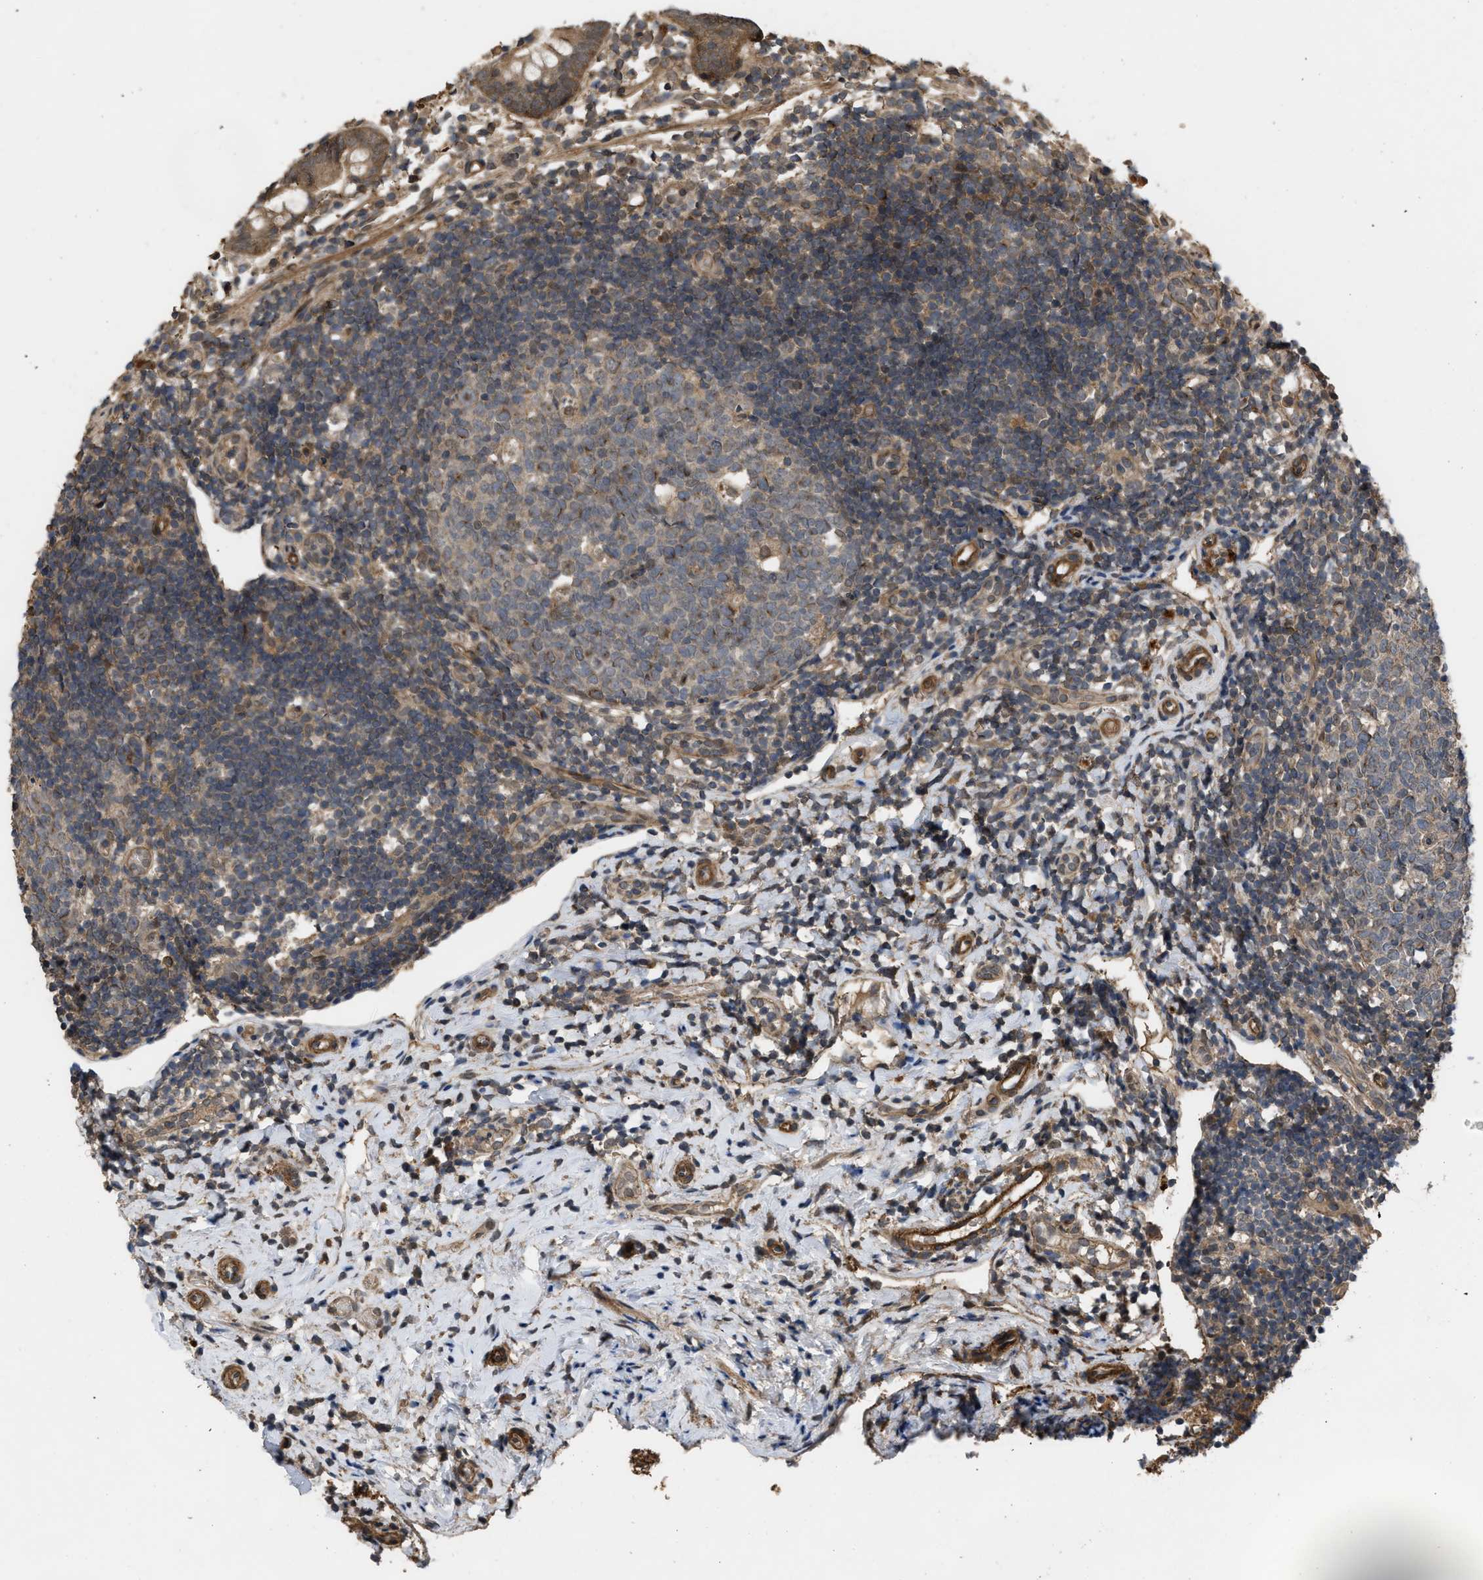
{"staining": {"intensity": "moderate", "quantity": ">75%", "location": "cytoplasmic/membranous"}, "tissue": "appendix", "cell_type": "Glandular cells", "image_type": "normal", "snomed": [{"axis": "morphology", "description": "Normal tissue, NOS"}, {"axis": "topography", "description": "Appendix"}], "caption": "This image reveals immunohistochemistry (IHC) staining of normal human appendix, with medium moderate cytoplasmic/membranous positivity in approximately >75% of glandular cells.", "gene": "UTRN", "patient": {"sex": "female", "age": 20}}